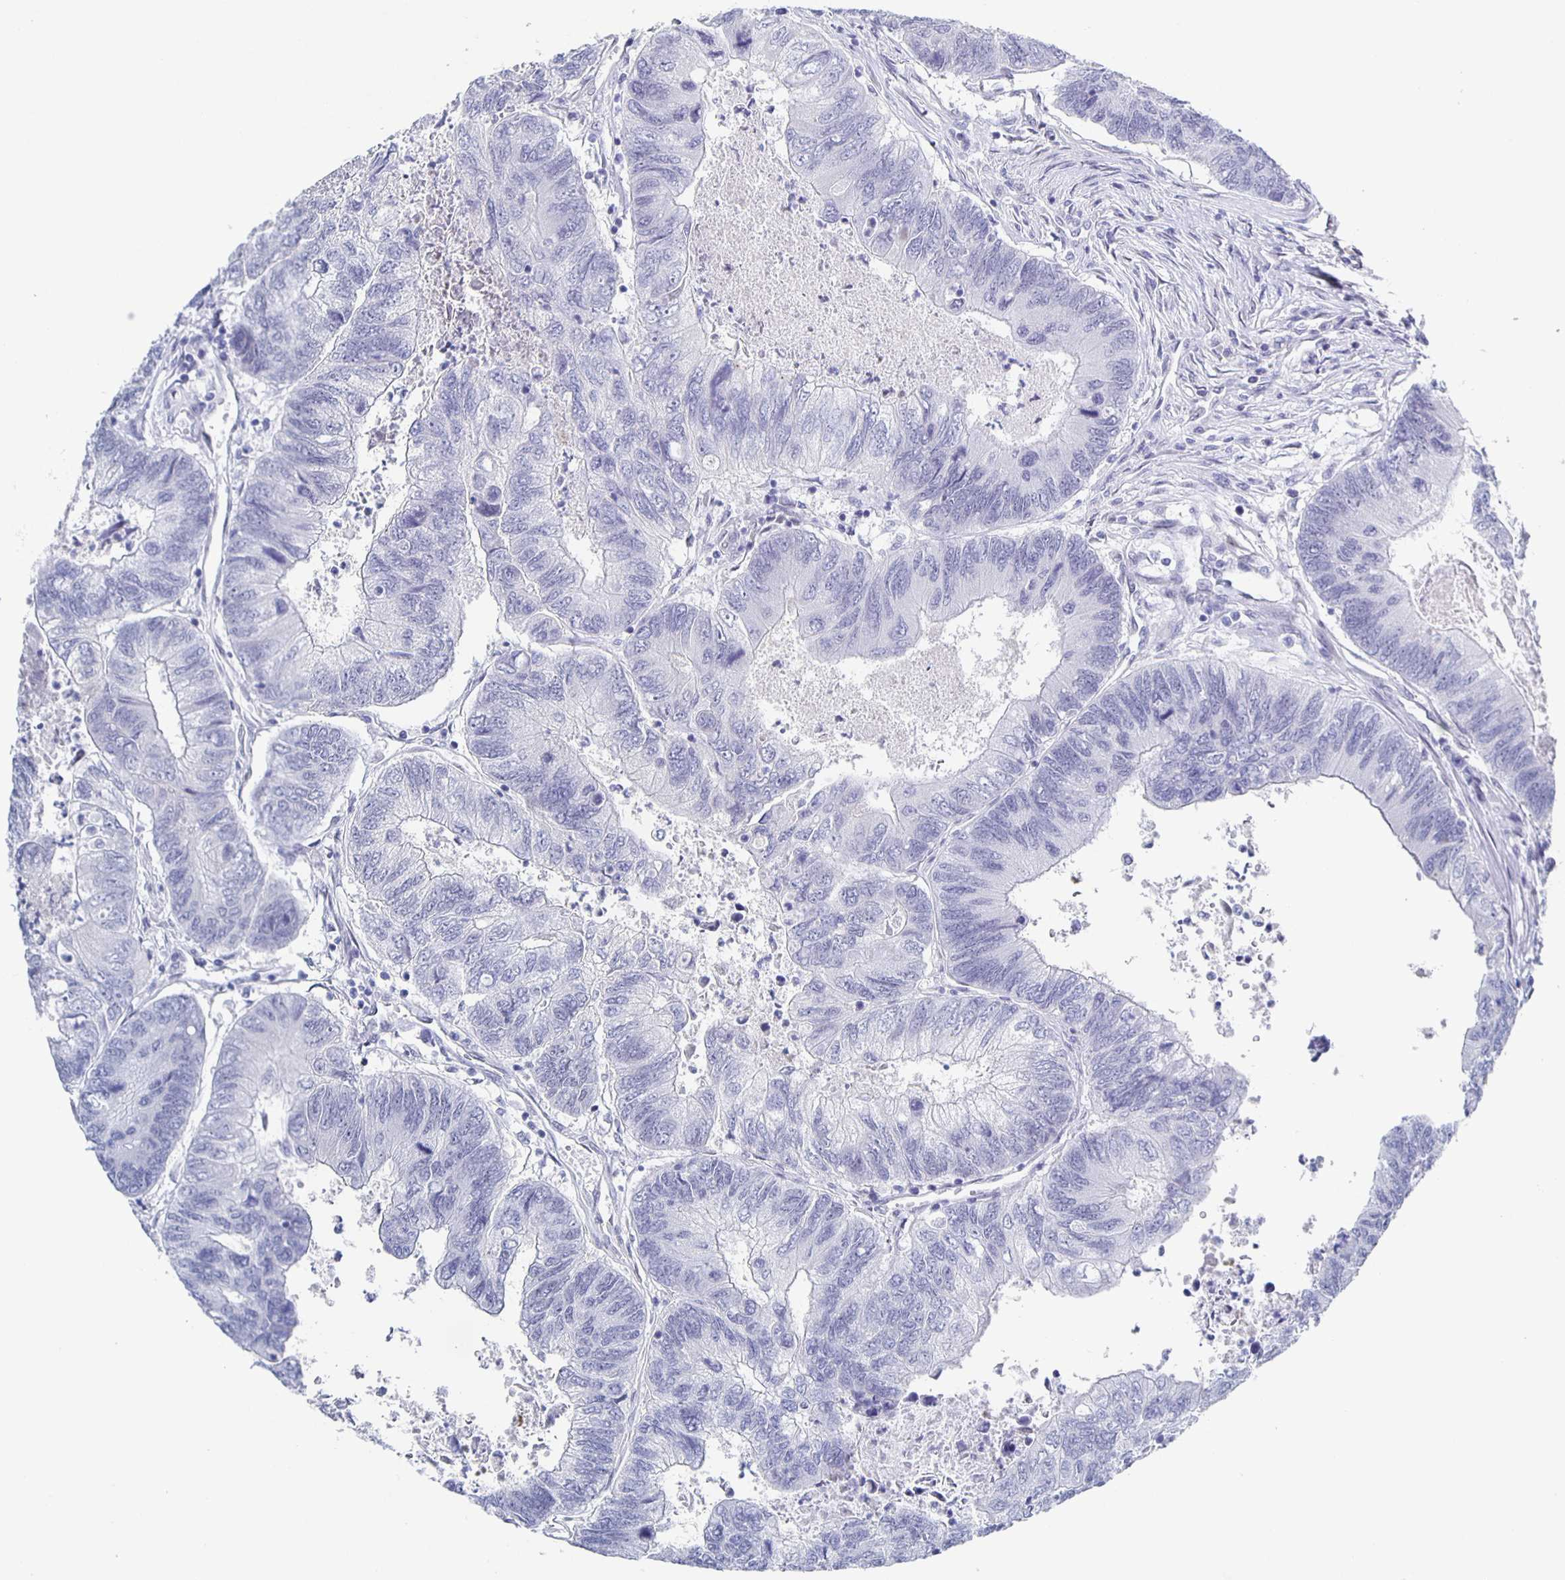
{"staining": {"intensity": "negative", "quantity": "none", "location": "none"}, "tissue": "colorectal cancer", "cell_type": "Tumor cells", "image_type": "cancer", "snomed": [{"axis": "morphology", "description": "Adenocarcinoma, NOS"}, {"axis": "topography", "description": "Colon"}], "caption": "This is a image of IHC staining of colorectal cancer (adenocarcinoma), which shows no positivity in tumor cells.", "gene": "CCDC17", "patient": {"sex": "female", "age": 67}}